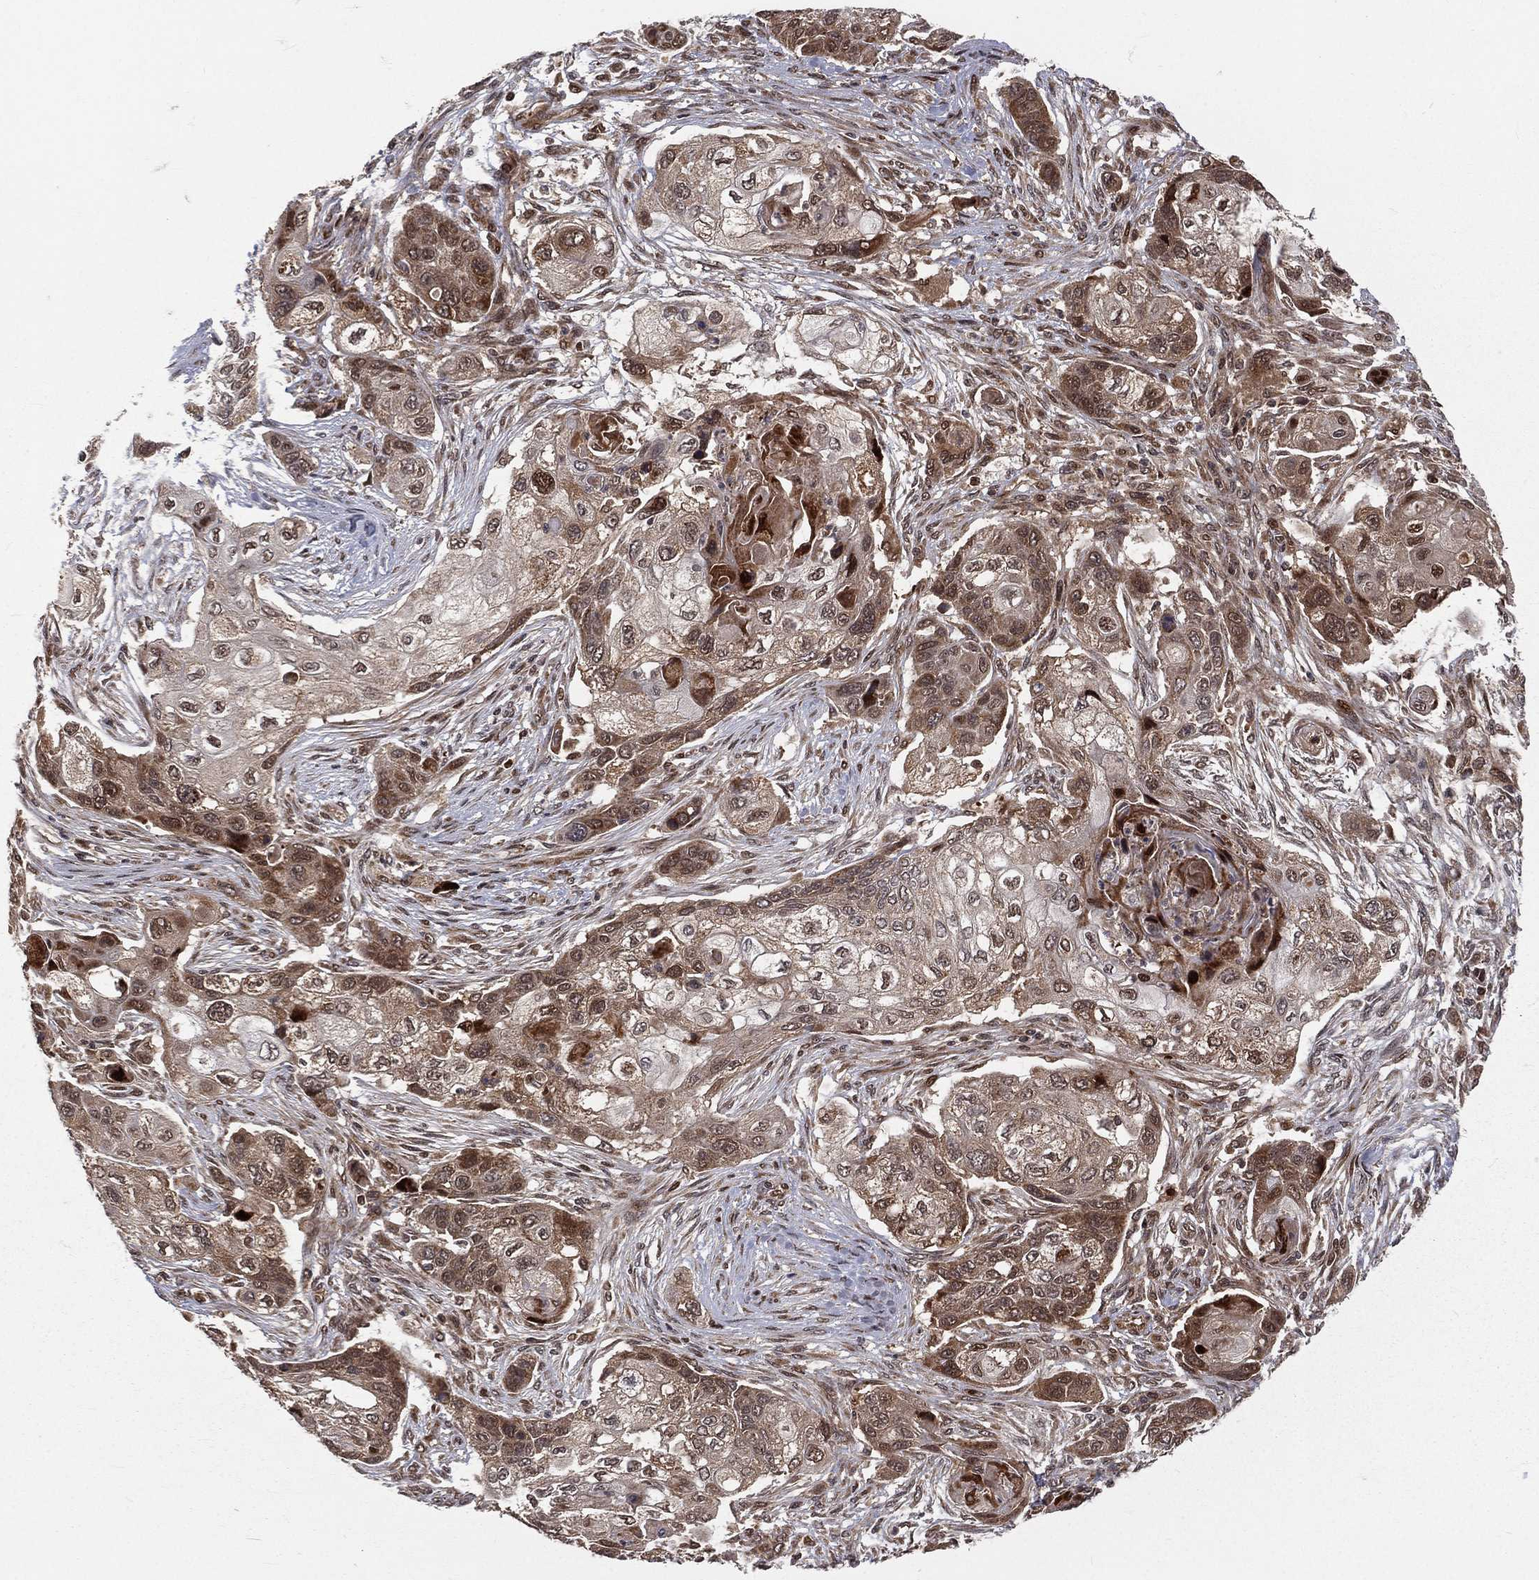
{"staining": {"intensity": "moderate", "quantity": "25%-75%", "location": "cytoplasmic/membranous,nuclear"}, "tissue": "lung cancer", "cell_type": "Tumor cells", "image_type": "cancer", "snomed": [{"axis": "morphology", "description": "Squamous cell carcinoma, NOS"}, {"axis": "topography", "description": "Lung"}], "caption": "Human lung cancer stained for a protein (brown) demonstrates moderate cytoplasmic/membranous and nuclear positive expression in about 25%-75% of tumor cells.", "gene": "MDM2", "patient": {"sex": "male", "age": 69}}